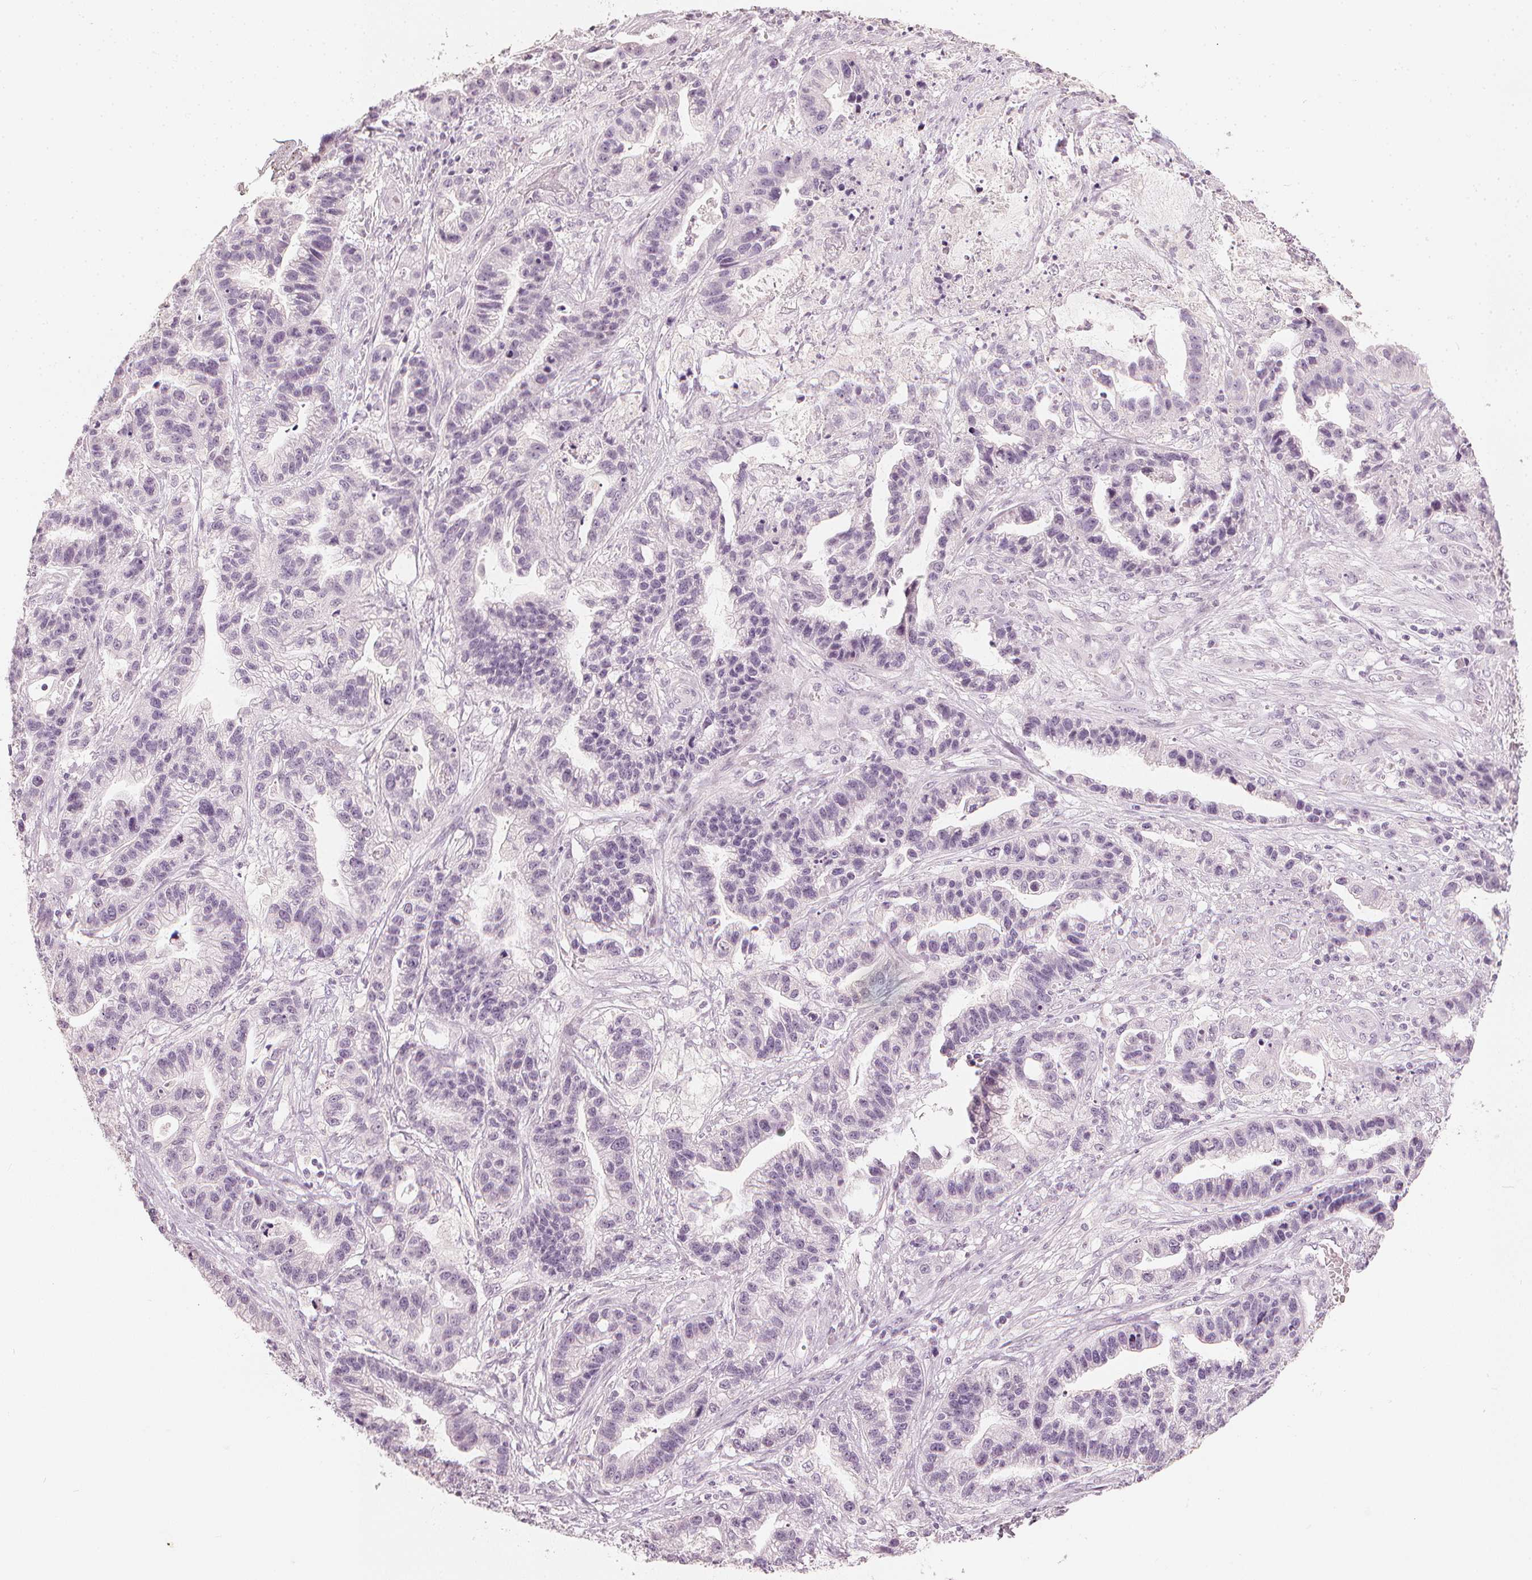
{"staining": {"intensity": "negative", "quantity": "none", "location": "none"}, "tissue": "stomach cancer", "cell_type": "Tumor cells", "image_type": "cancer", "snomed": [{"axis": "morphology", "description": "Adenocarcinoma, NOS"}, {"axis": "topography", "description": "Stomach"}], "caption": "The image displays no staining of tumor cells in adenocarcinoma (stomach).", "gene": "CALB1", "patient": {"sex": "male", "age": 83}}